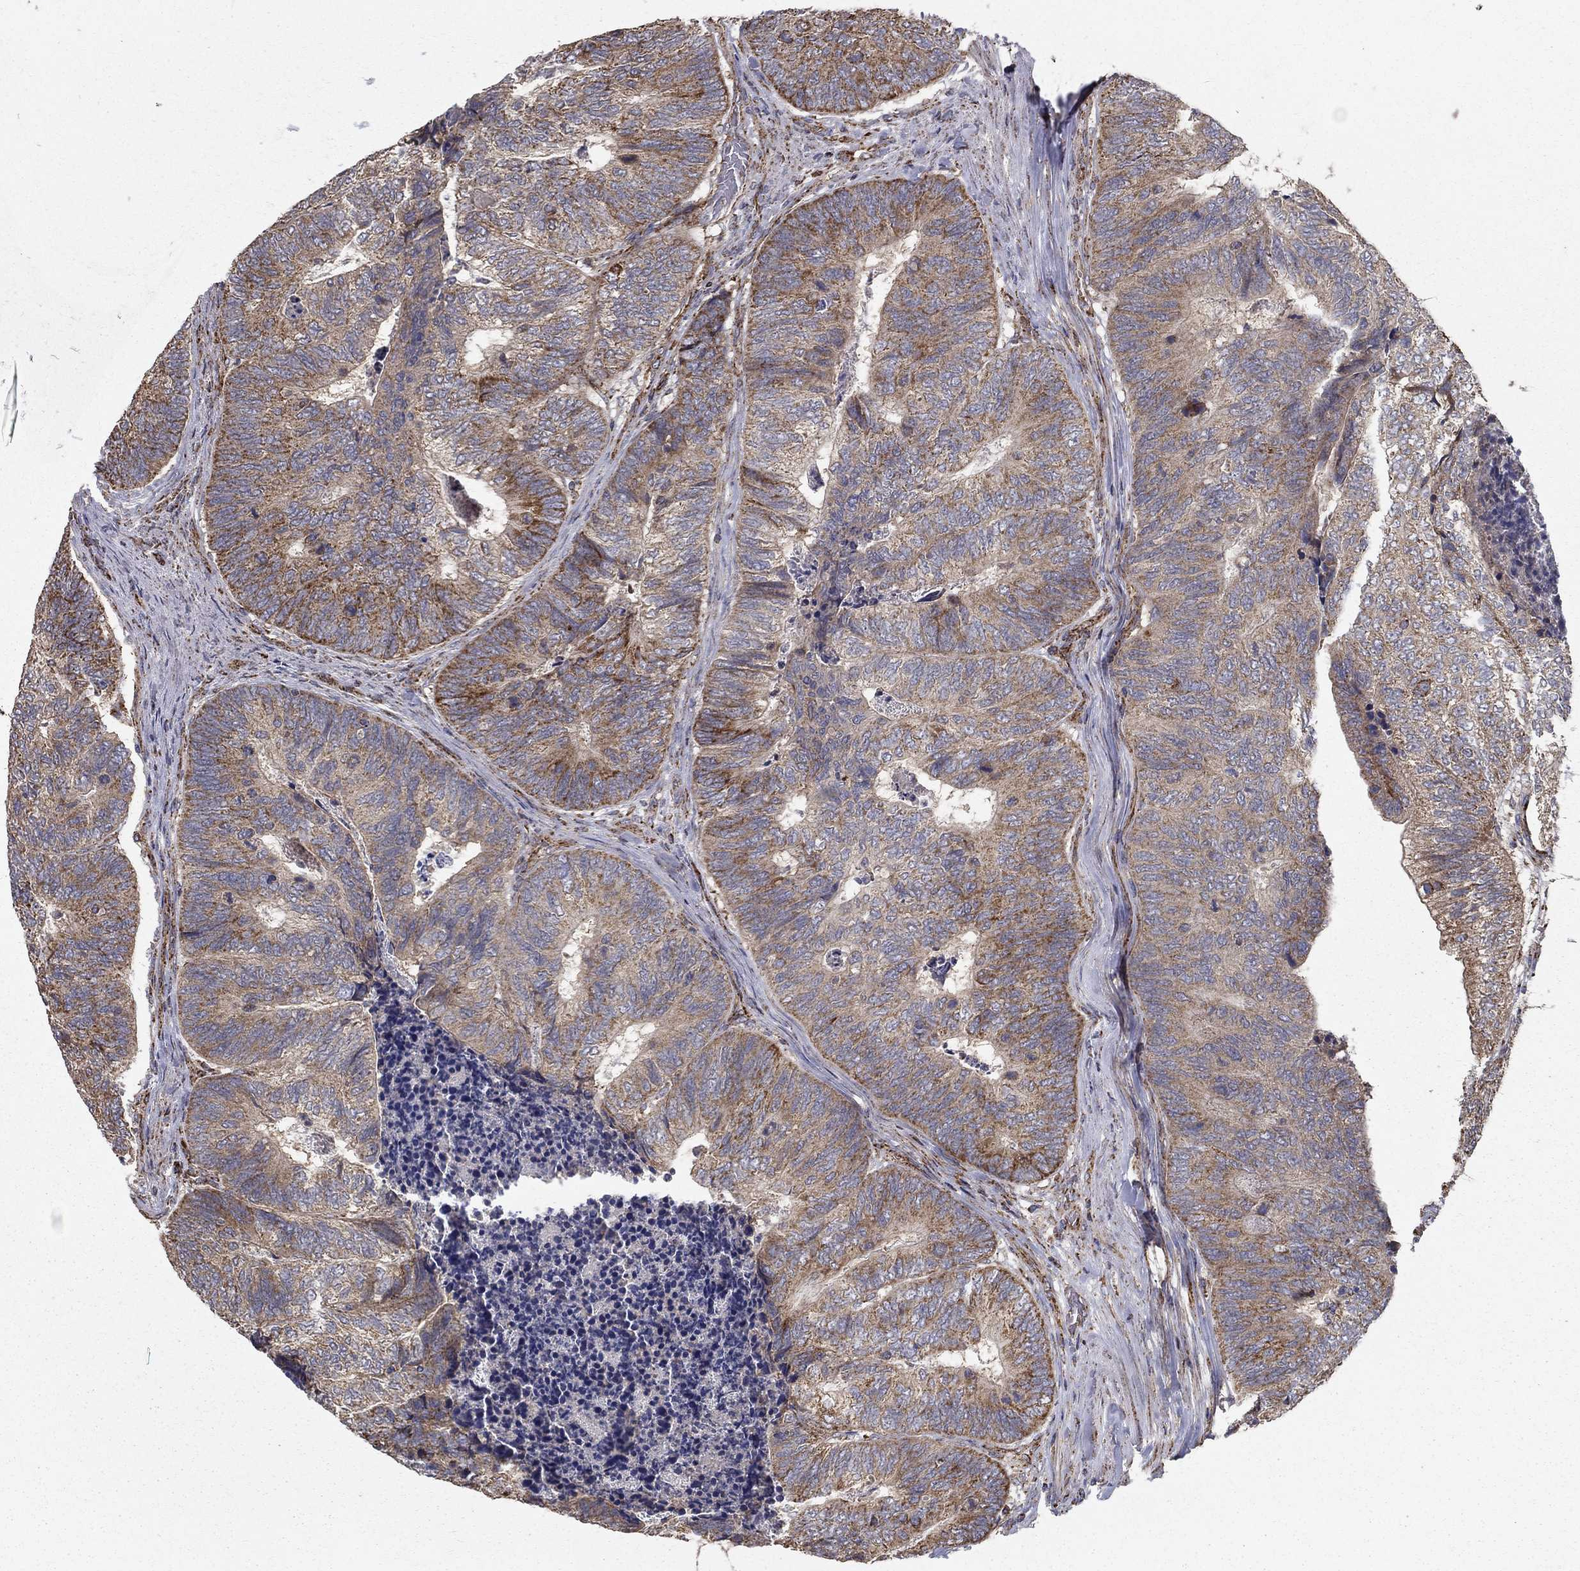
{"staining": {"intensity": "moderate", "quantity": "25%-75%", "location": "cytoplasmic/membranous"}, "tissue": "colorectal cancer", "cell_type": "Tumor cells", "image_type": "cancer", "snomed": [{"axis": "morphology", "description": "Adenocarcinoma, NOS"}, {"axis": "topography", "description": "Colon"}], "caption": "Immunohistochemical staining of colorectal adenocarcinoma displays medium levels of moderate cytoplasmic/membranous positivity in about 25%-75% of tumor cells.", "gene": "NDUFS8", "patient": {"sex": "female", "age": 67}}